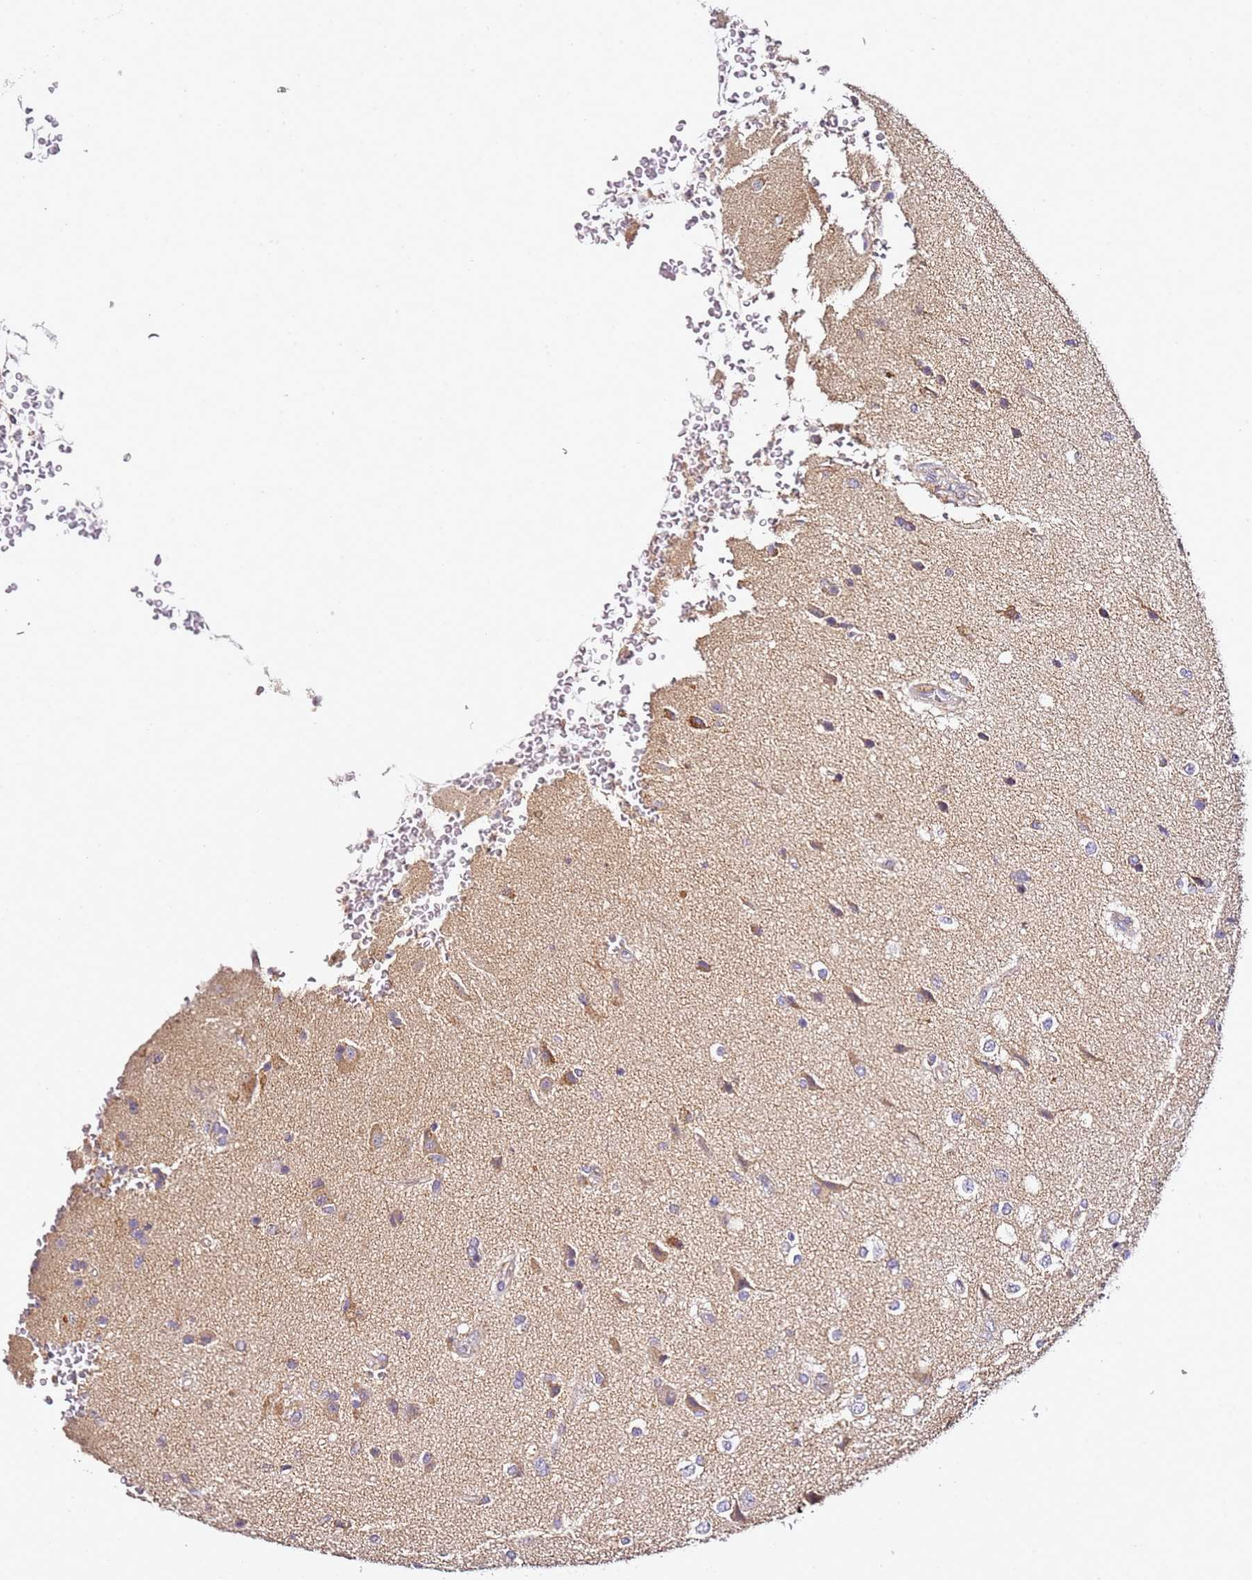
{"staining": {"intensity": "moderate", "quantity": "<25%", "location": "cytoplasmic/membranous"}, "tissue": "glioma", "cell_type": "Tumor cells", "image_type": "cancer", "snomed": [{"axis": "morphology", "description": "Glioma, malignant, High grade"}, {"axis": "topography", "description": "Brain"}], "caption": "Tumor cells show low levels of moderate cytoplasmic/membranous positivity in about <25% of cells in human malignant glioma (high-grade).", "gene": "OR2B11", "patient": {"sex": "male", "age": 56}}